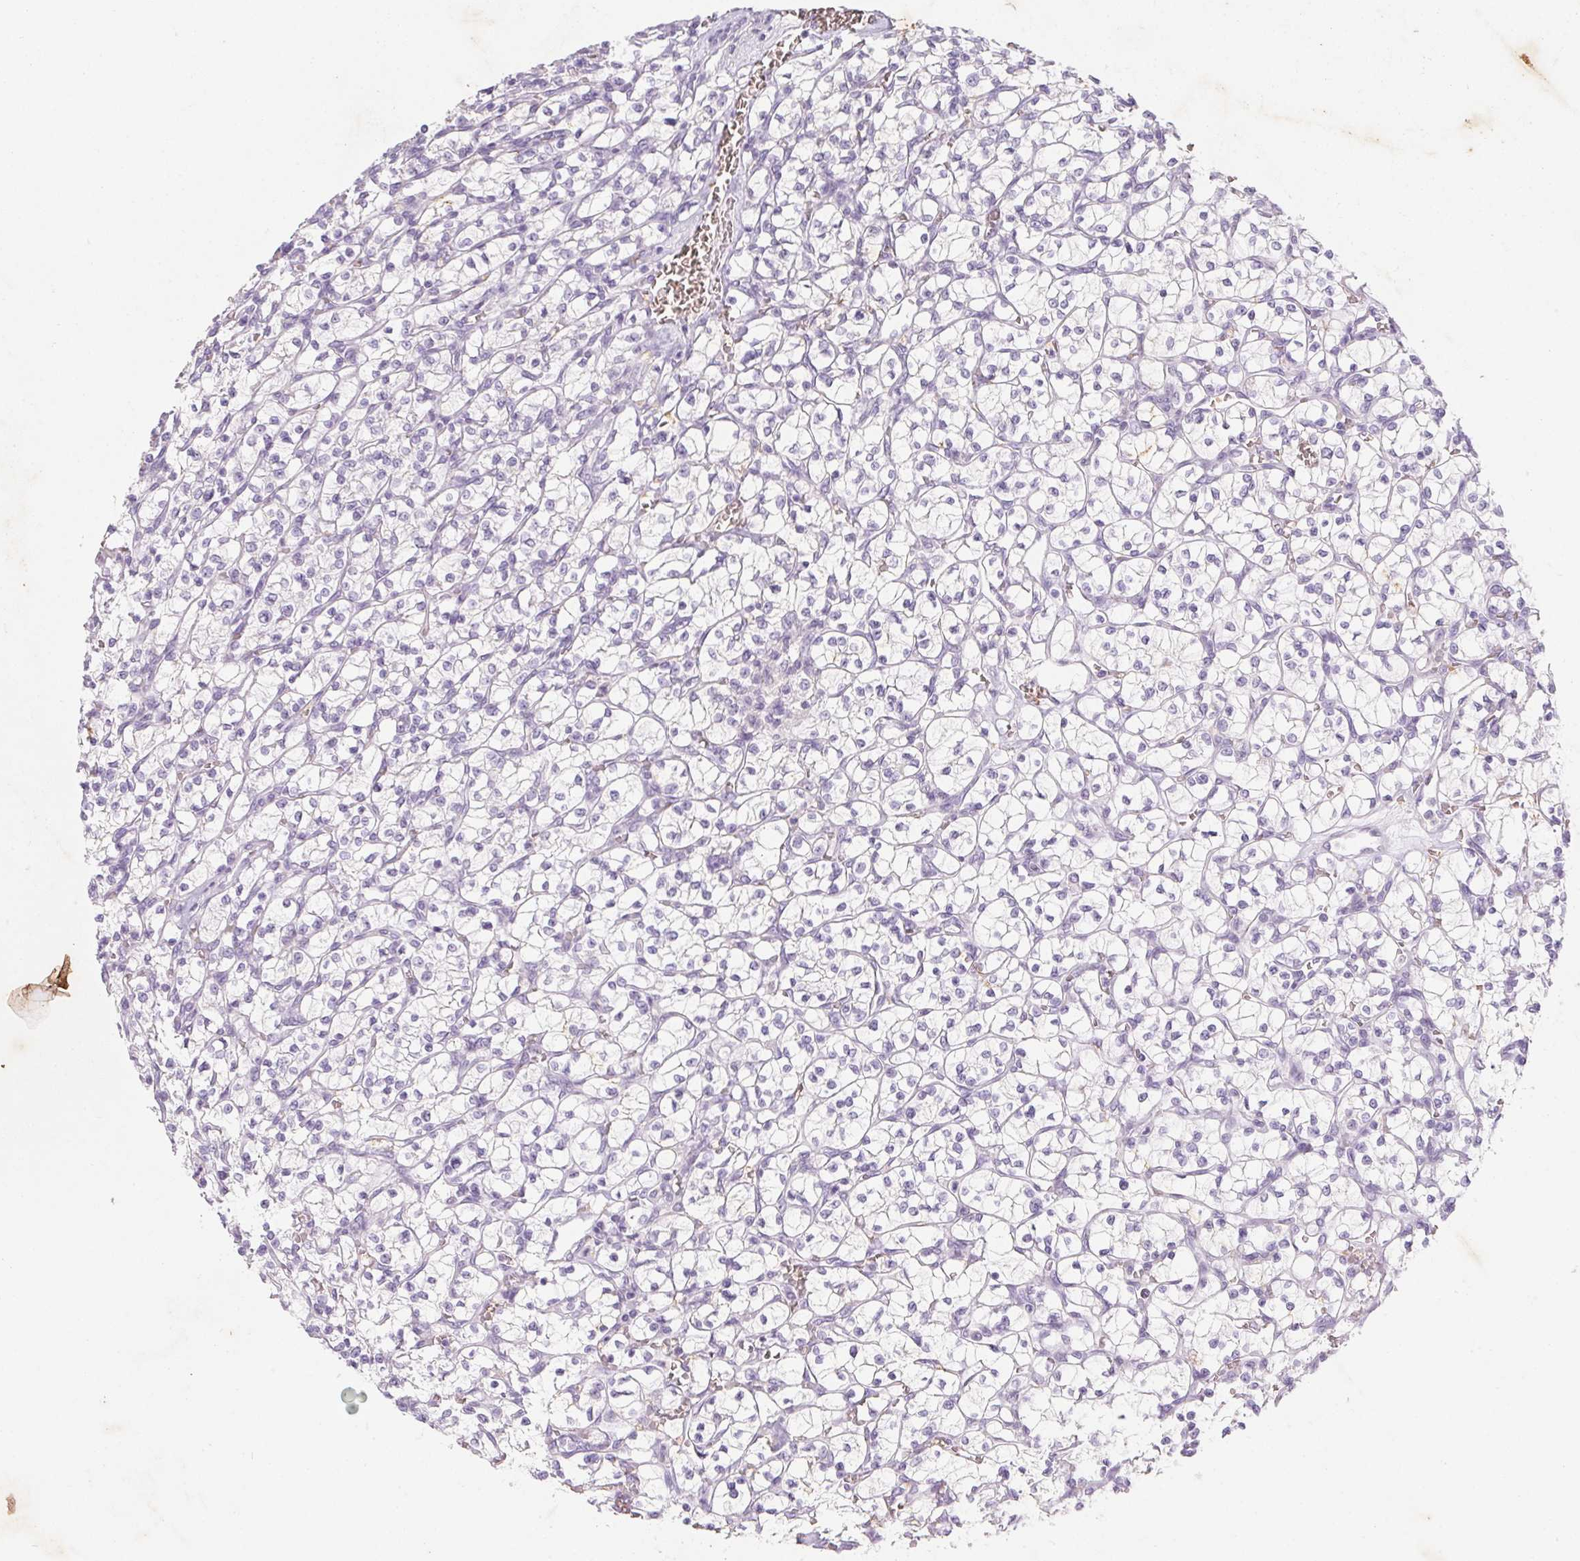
{"staining": {"intensity": "negative", "quantity": "none", "location": "none"}, "tissue": "renal cancer", "cell_type": "Tumor cells", "image_type": "cancer", "snomed": [{"axis": "morphology", "description": "Adenocarcinoma, NOS"}, {"axis": "topography", "description": "Kidney"}], "caption": "This is an IHC histopathology image of human renal cancer (adenocarcinoma). There is no expression in tumor cells.", "gene": "DCD", "patient": {"sex": "female", "age": 64}}